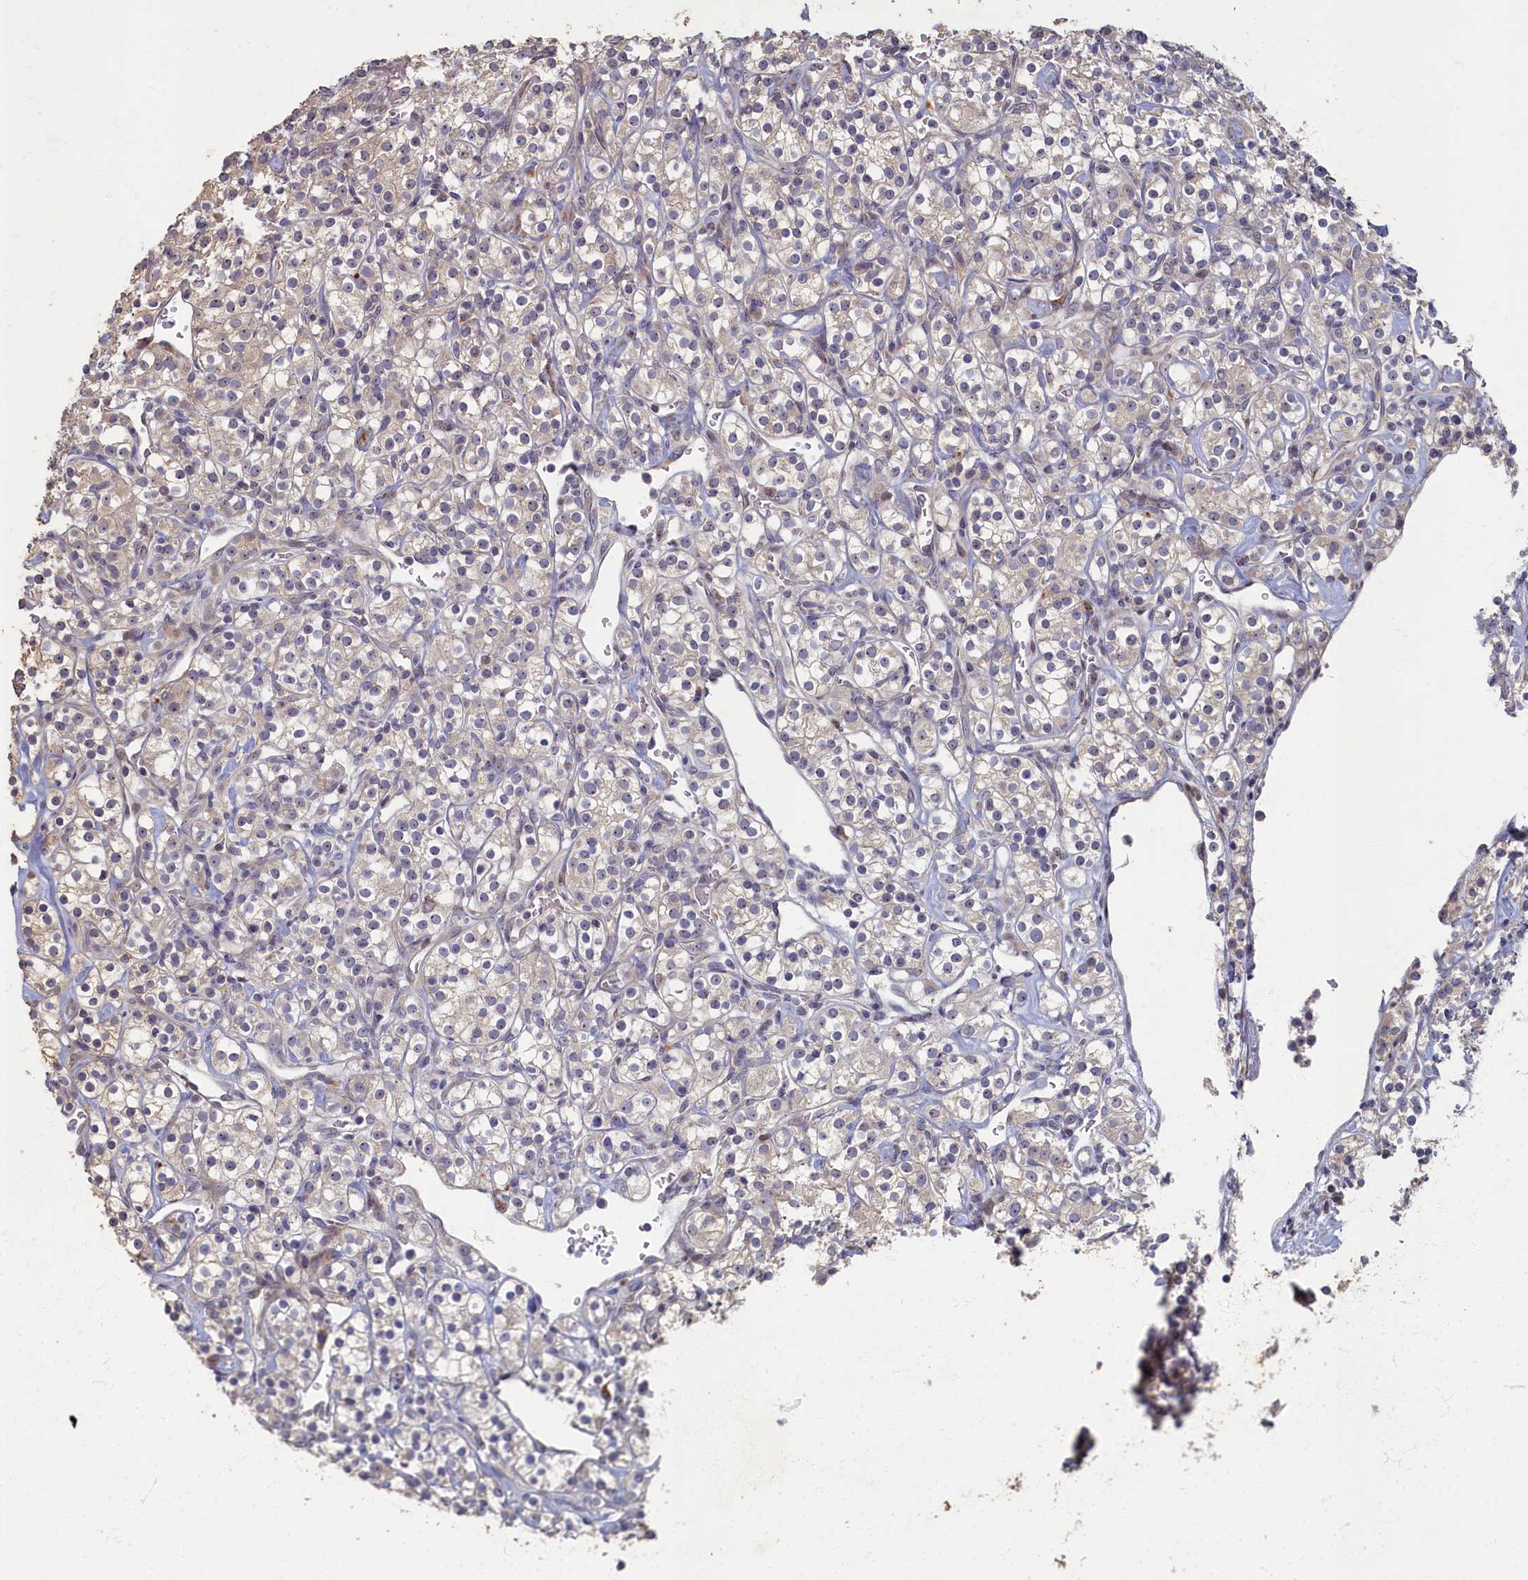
{"staining": {"intensity": "weak", "quantity": "<25%", "location": "cytoplasmic/membranous"}, "tissue": "renal cancer", "cell_type": "Tumor cells", "image_type": "cancer", "snomed": [{"axis": "morphology", "description": "Adenocarcinoma, NOS"}, {"axis": "topography", "description": "Kidney"}], "caption": "DAB (3,3'-diaminobenzidine) immunohistochemical staining of human adenocarcinoma (renal) reveals no significant positivity in tumor cells.", "gene": "HUNK", "patient": {"sex": "male", "age": 77}}